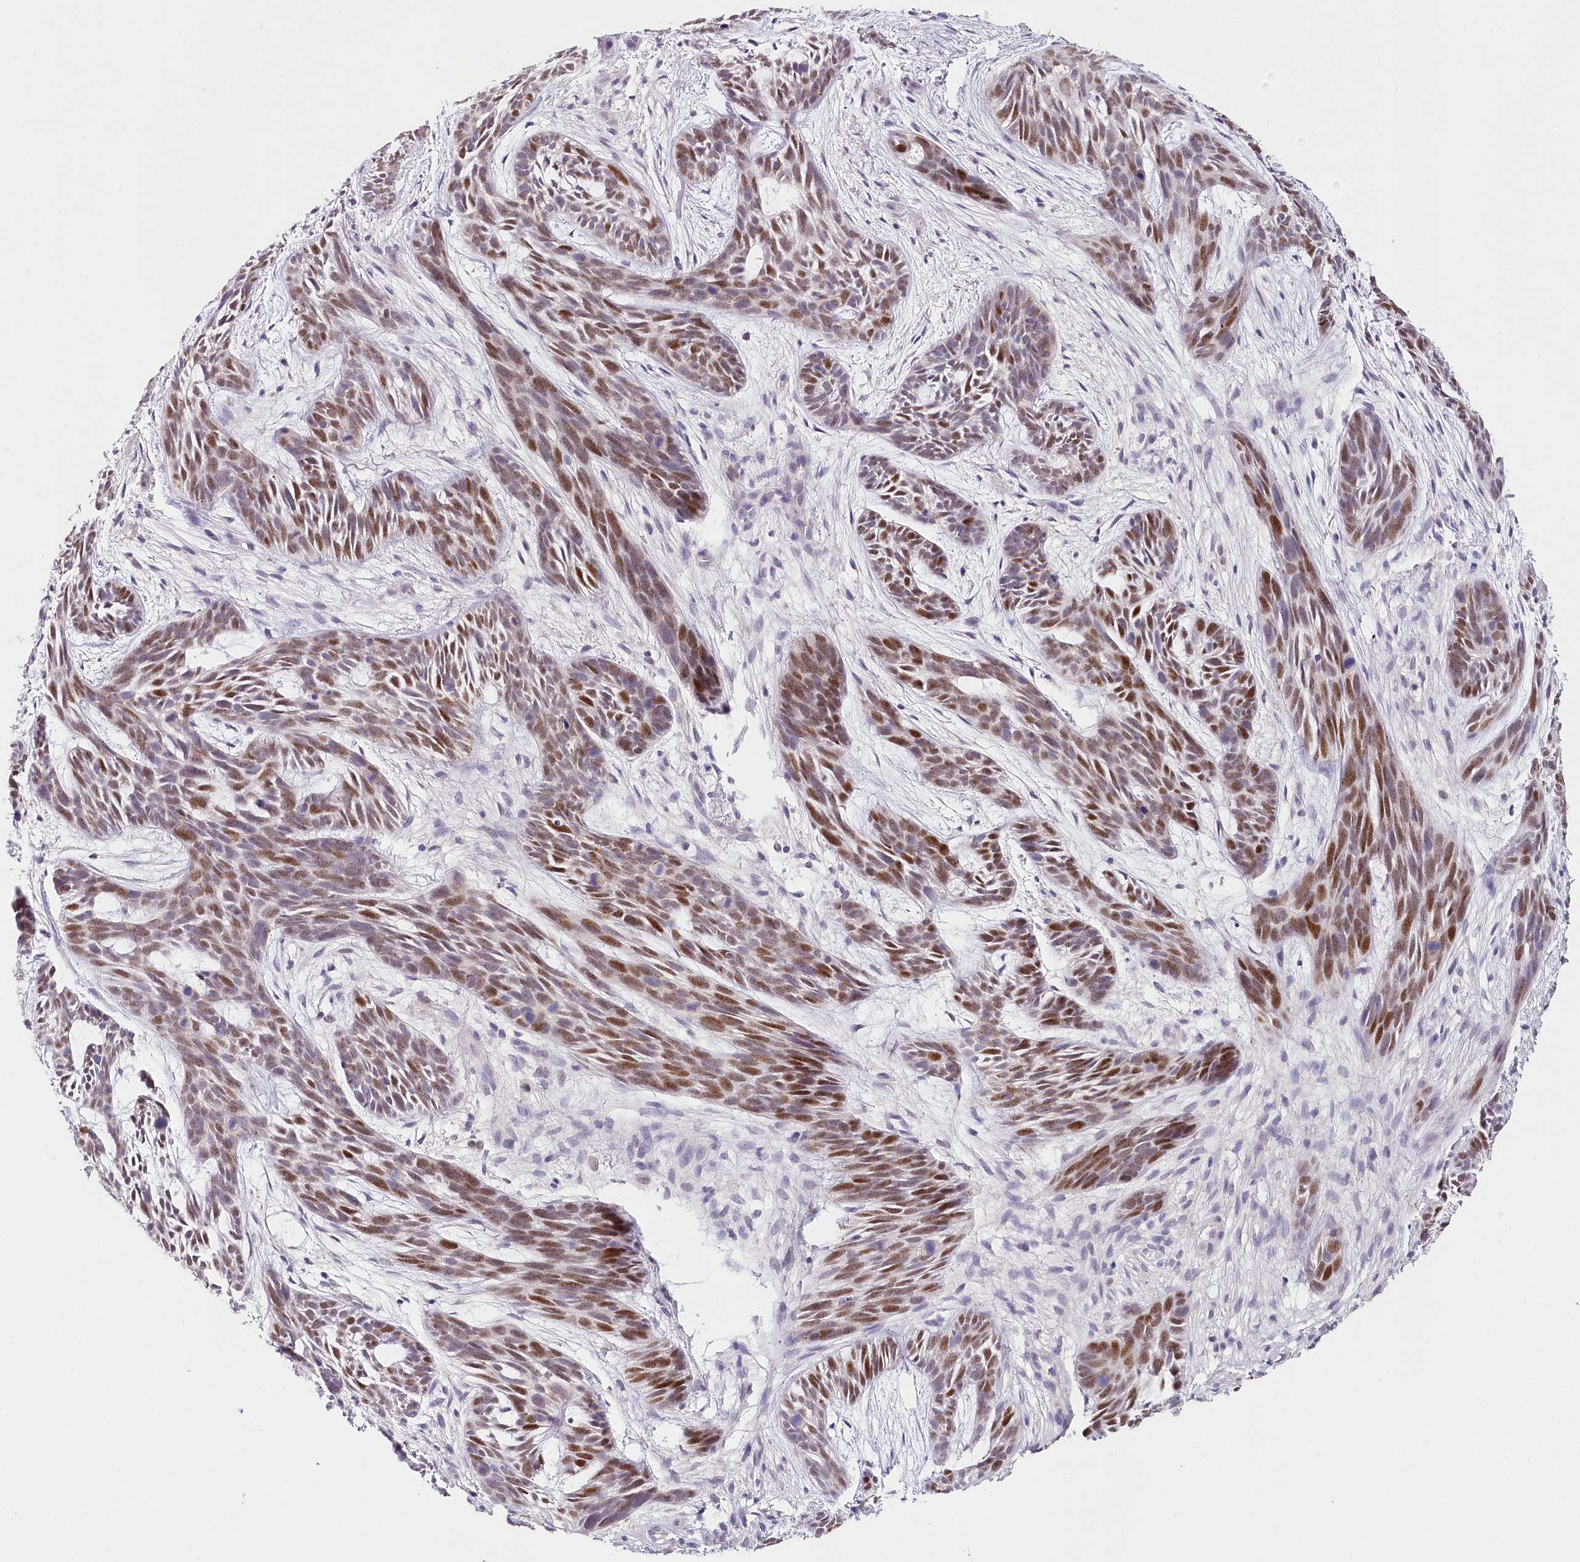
{"staining": {"intensity": "moderate", "quantity": ">75%", "location": "nuclear"}, "tissue": "skin cancer", "cell_type": "Tumor cells", "image_type": "cancer", "snomed": [{"axis": "morphology", "description": "Basal cell carcinoma"}, {"axis": "topography", "description": "Skin"}], "caption": "IHC of skin cancer reveals medium levels of moderate nuclear positivity in about >75% of tumor cells.", "gene": "TP53", "patient": {"sex": "male", "age": 89}}